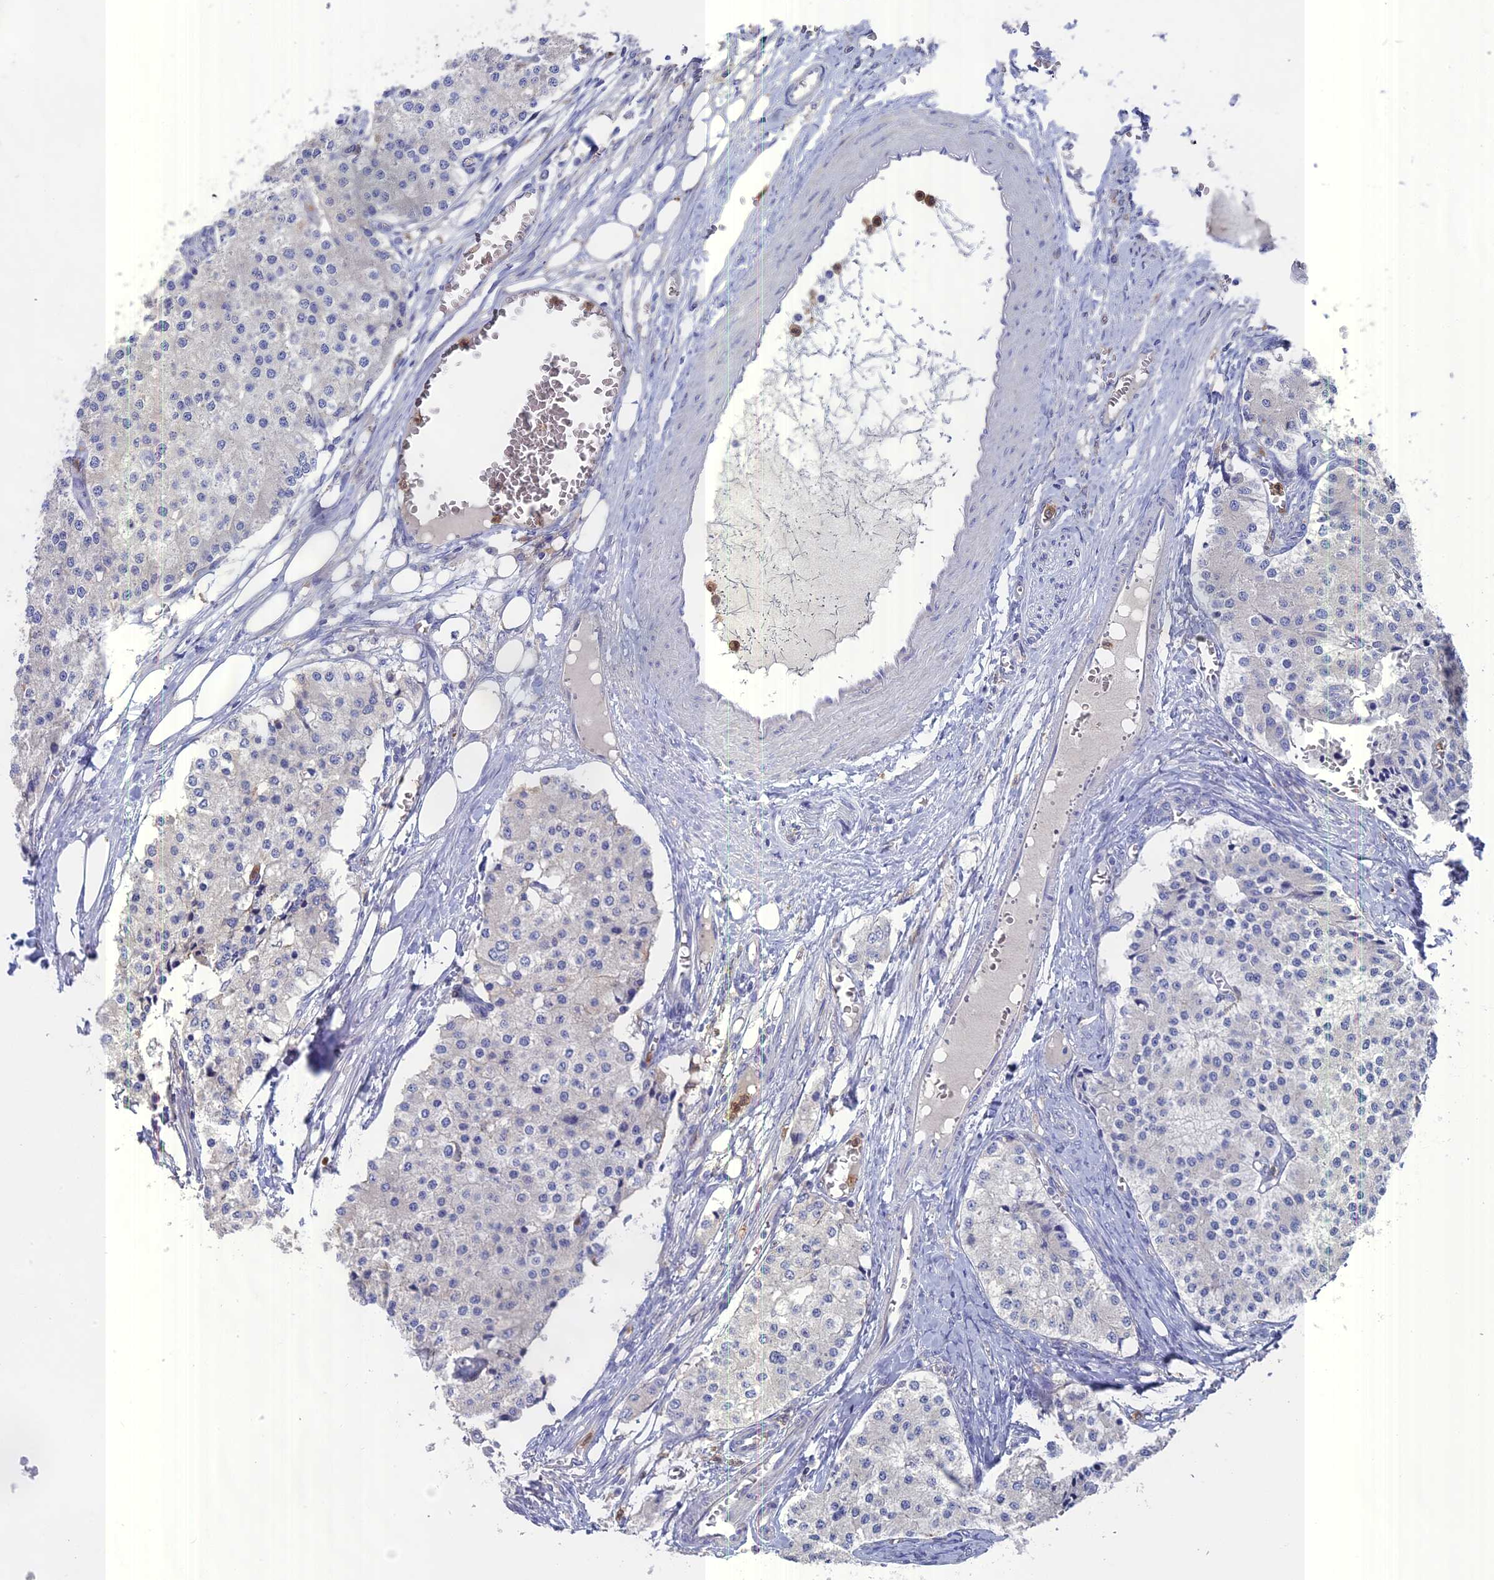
{"staining": {"intensity": "negative", "quantity": "none", "location": "none"}, "tissue": "carcinoid", "cell_type": "Tumor cells", "image_type": "cancer", "snomed": [{"axis": "morphology", "description": "Carcinoid, malignant, NOS"}, {"axis": "topography", "description": "Colon"}], "caption": "Photomicrograph shows no protein expression in tumor cells of malignant carcinoid tissue.", "gene": "NCF4", "patient": {"sex": "female", "age": 52}}